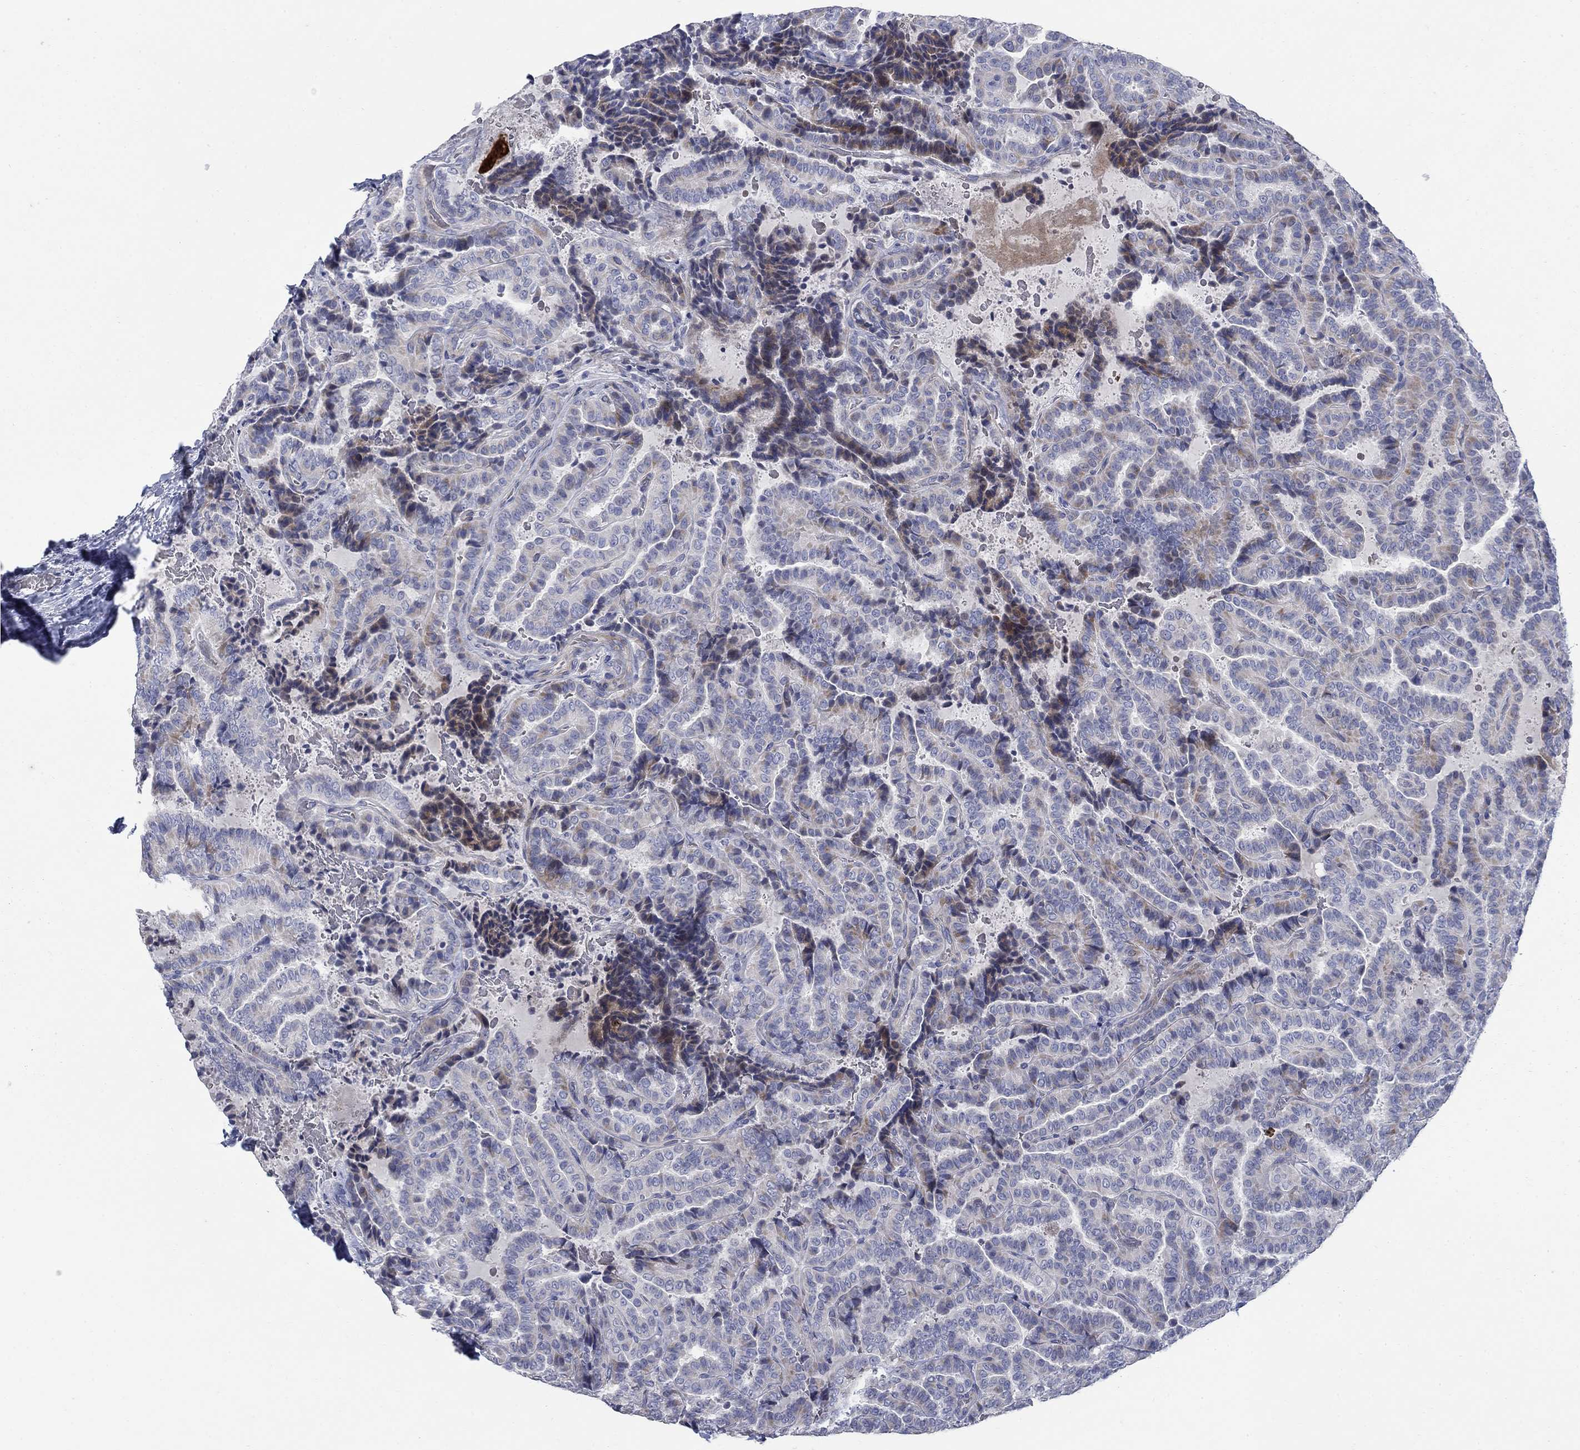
{"staining": {"intensity": "negative", "quantity": "none", "location": "none"}, "tissue": "thyroid cancer", "cell_type": "Tumor cells", "image_type": "cancer", "snomed": [{"axis": "morphology", "description": "Papillary adenocarcinoma, NOS"}, {"axis": "topography", "description": "Thyroid gland"}], "caption": "IHC micrograph of neoplastic tissue: thyroid cancer stained with DAB (3,3'-diaminobenzidine) exhibits no significant protein staining in tumor cells. Brightfield microscopy of immunohistochemistry stained with DAB (3,3'-diaminobenzidine) (brown) and hematoxylin (blue), captured at high magnification.", "gene": "DNER", "patient": {"sex": "female", "age": 39}}